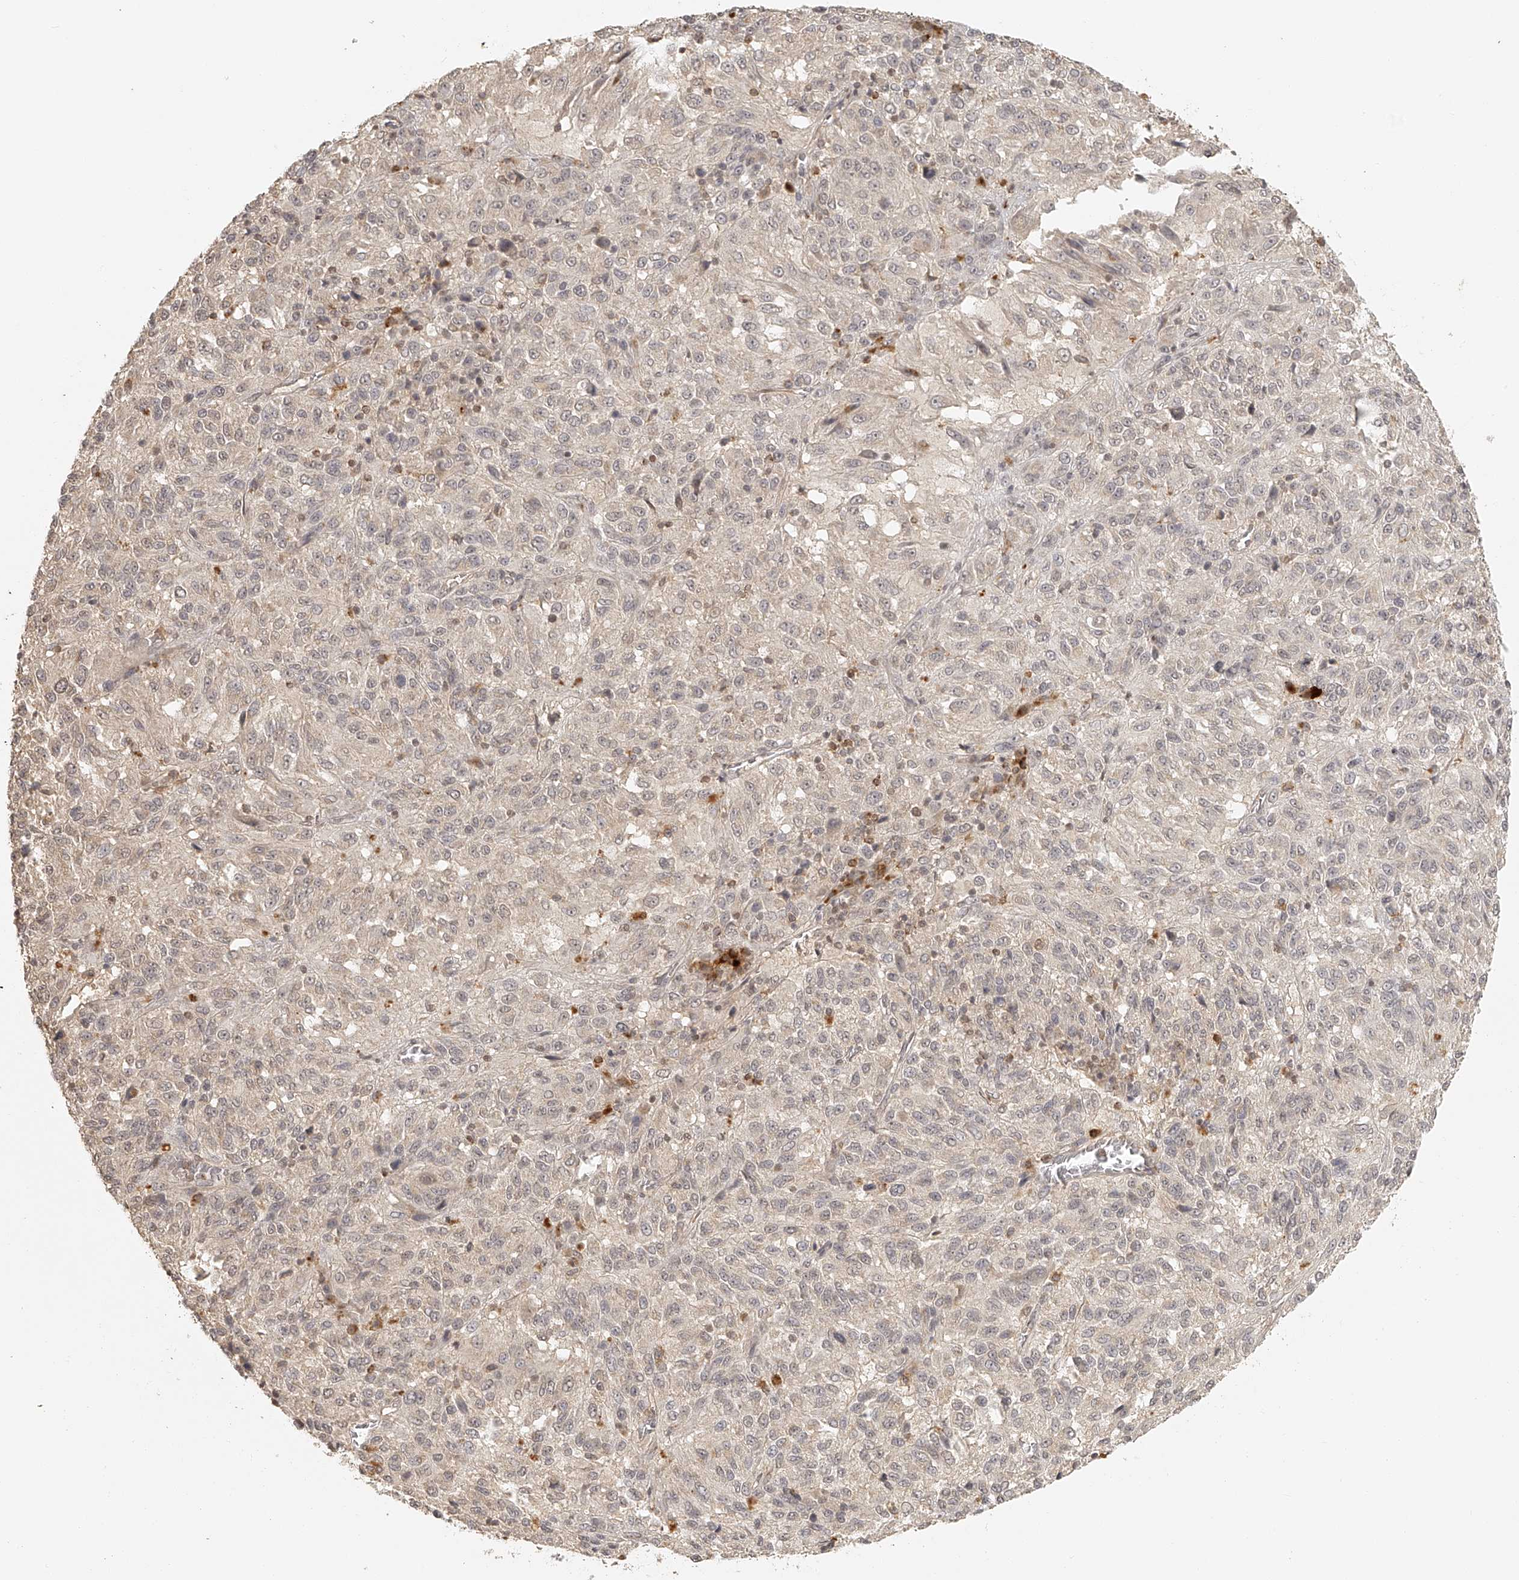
{"staining": {"intensity": "negative", "quantity": "none", "location": "none"}, "tissue": "melanoma", "cell_type": "Tumor cells", "image_type": "cancer", "snomed": [{"axis": "morphology", "description": "Malignant melanoma, Metastatic site"}, {"axis": "topography", "description": "Lung"}], "caption": "Protein analysis of malignant melanoma (metastatic site) displays no significant expression in tumor cells.", "gene": "BCL2L11", "patient": {"sex": "male", "age": 64}}